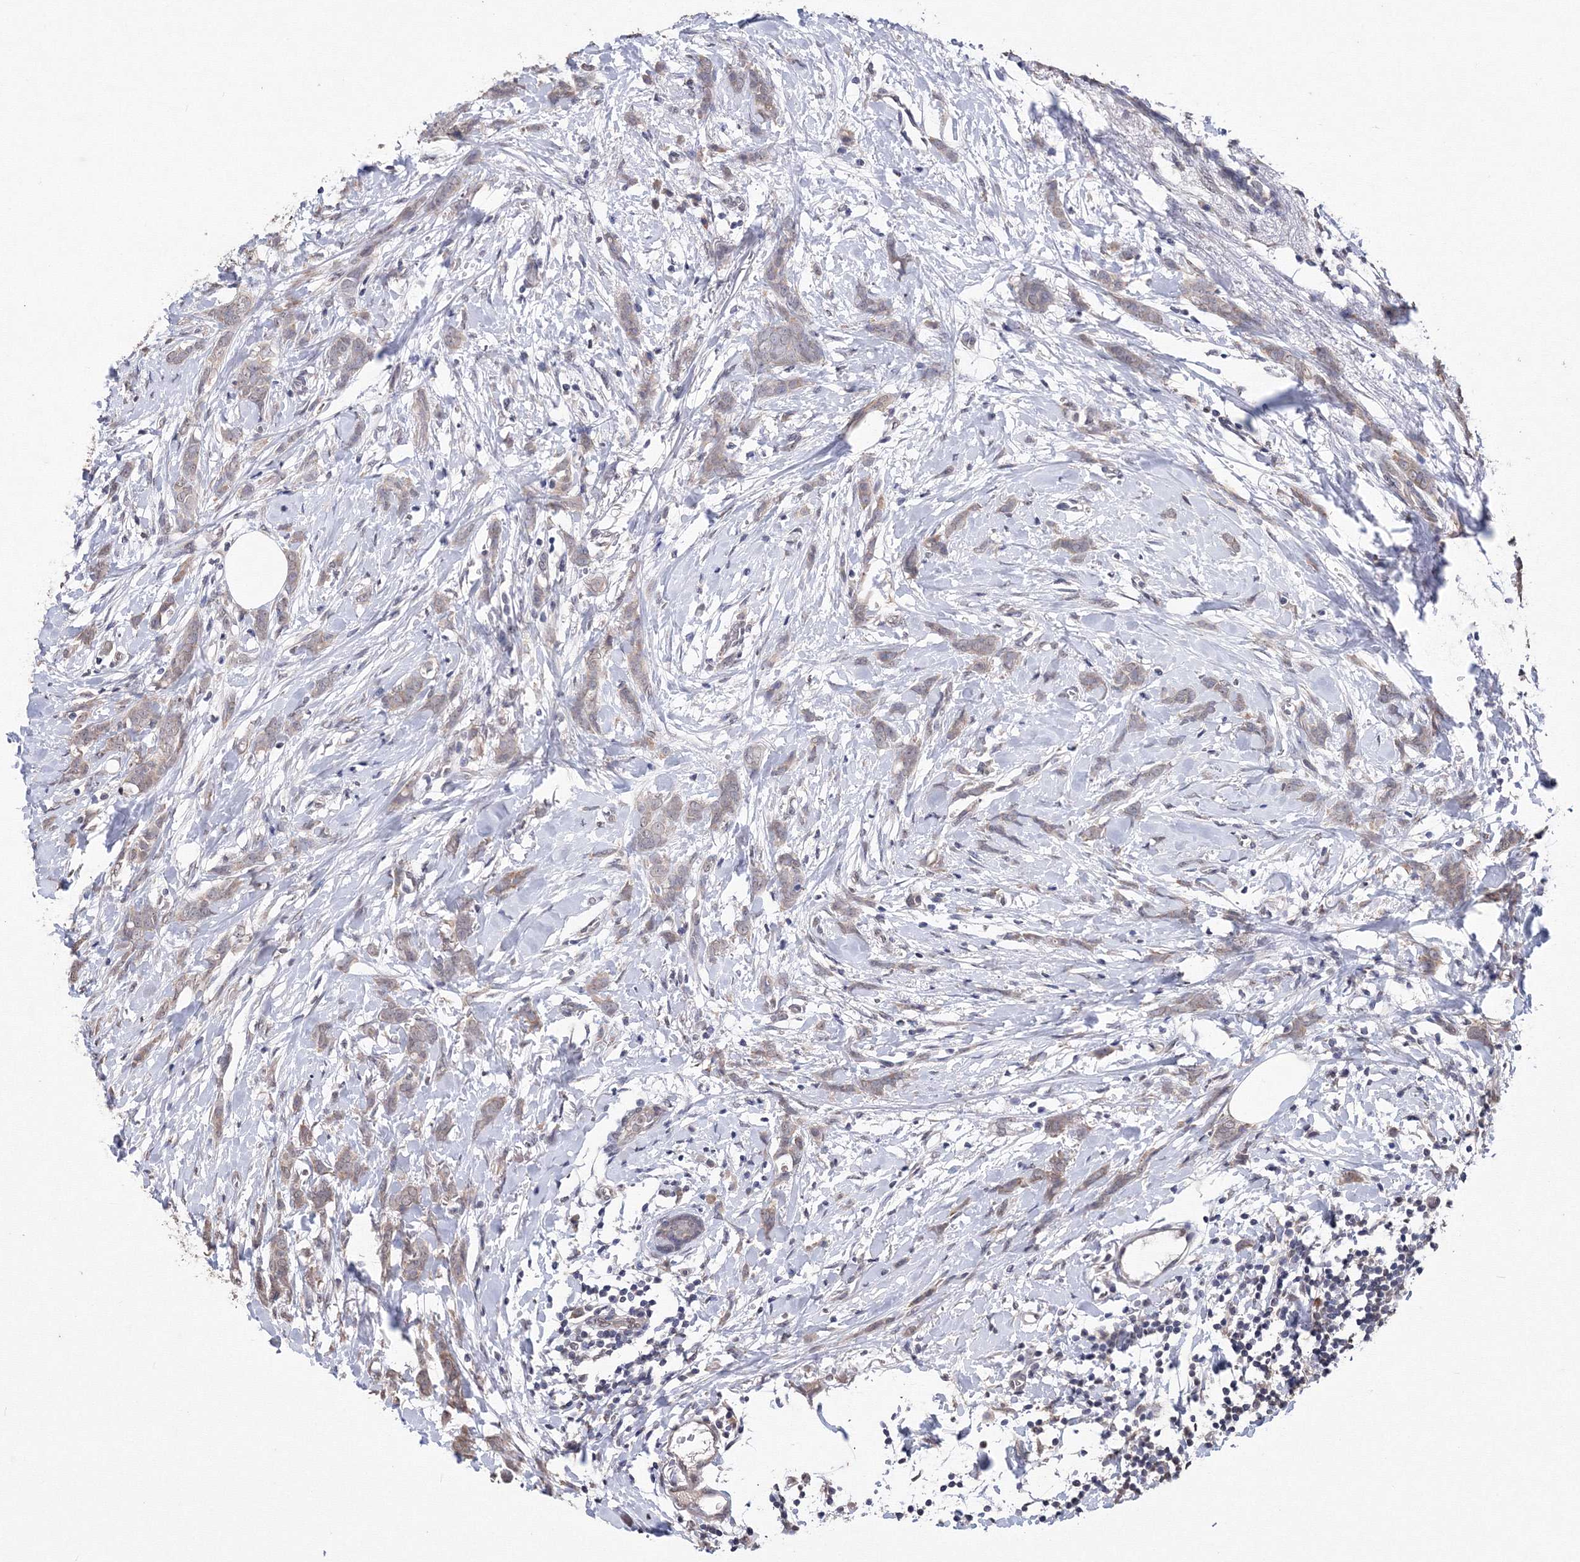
{"staining": {"intensity": "weak", "quantity": ">75%", "location": "cytoplasmic/membranous"}, "tissue": "breast cancer", "cell_type": "Tumor cells", "image_type": "cancer", "snomed": [{"axis": "morphology", "description": "Lobular carcinoma, in situ"}, {"axis": "morphology", "description": "Lobular carcinoma"}, {"axis": "topography", "description": "Breast"}], "caption": "Human breast cancer stained with a protein marker reveals weak staining in tumor cells.", "gene": "GPN1", "patient": {"sex": "female", "age": 41}}